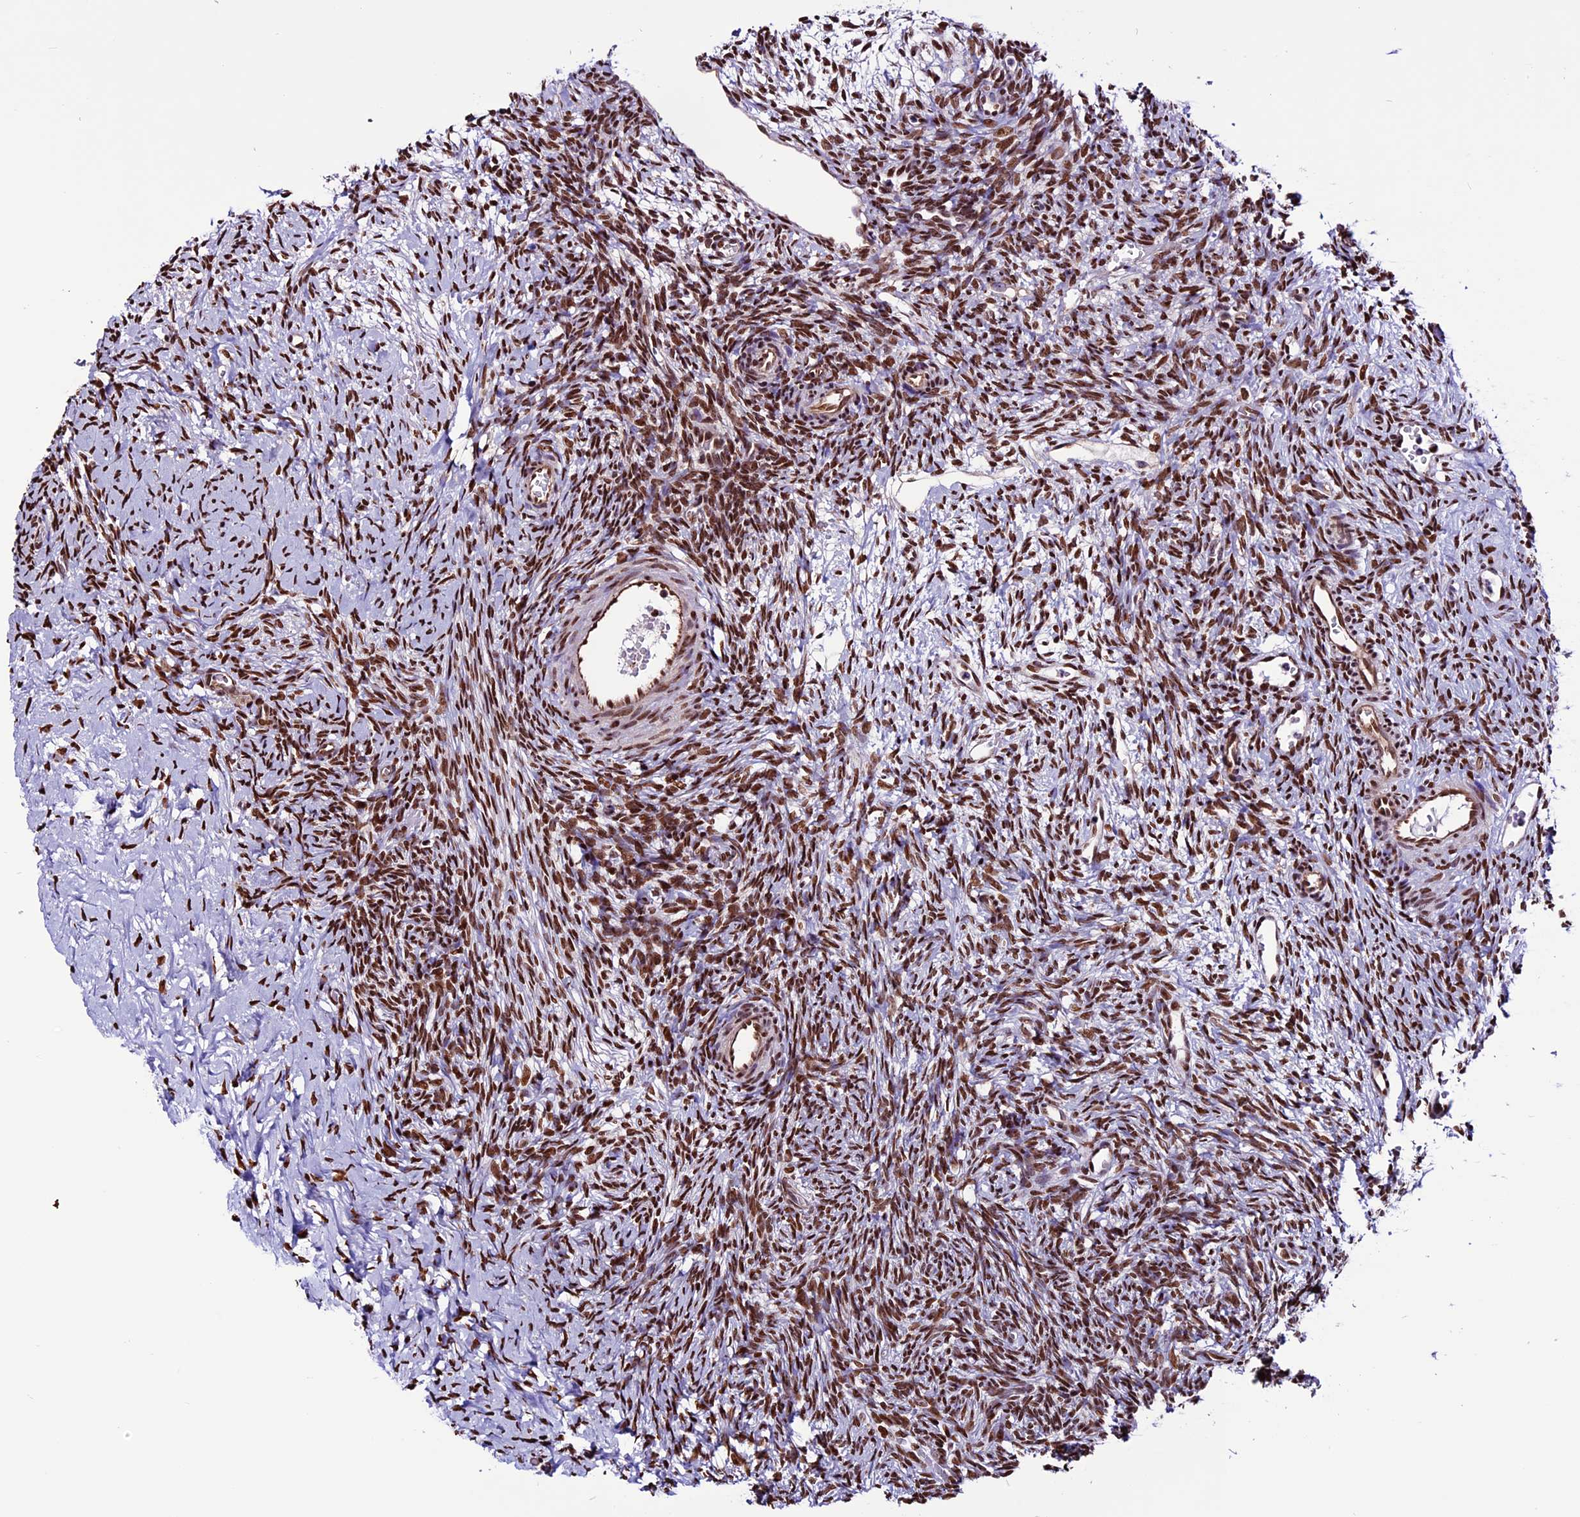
{"staining": {"intensity": "moderate", "quantity": ">75%", "location": "nuclear"}, "tissue": "ovary", "cell_type": "Ovarian stroma cells", "image_type": "normal", "snomed": [{"axis": "morphology", "description": "Normal tissue, NOS"}, {"axis": "topography", "description": "Ovary"}], "caption": "This is a photomicrograph of immunohistochemistry (IHC) staining of normal ovary, which shows moderate expression in the nuclear of ovarian stroma cells.", "gene": "RINL", "patient": {"sex": "female", "age": 39}}